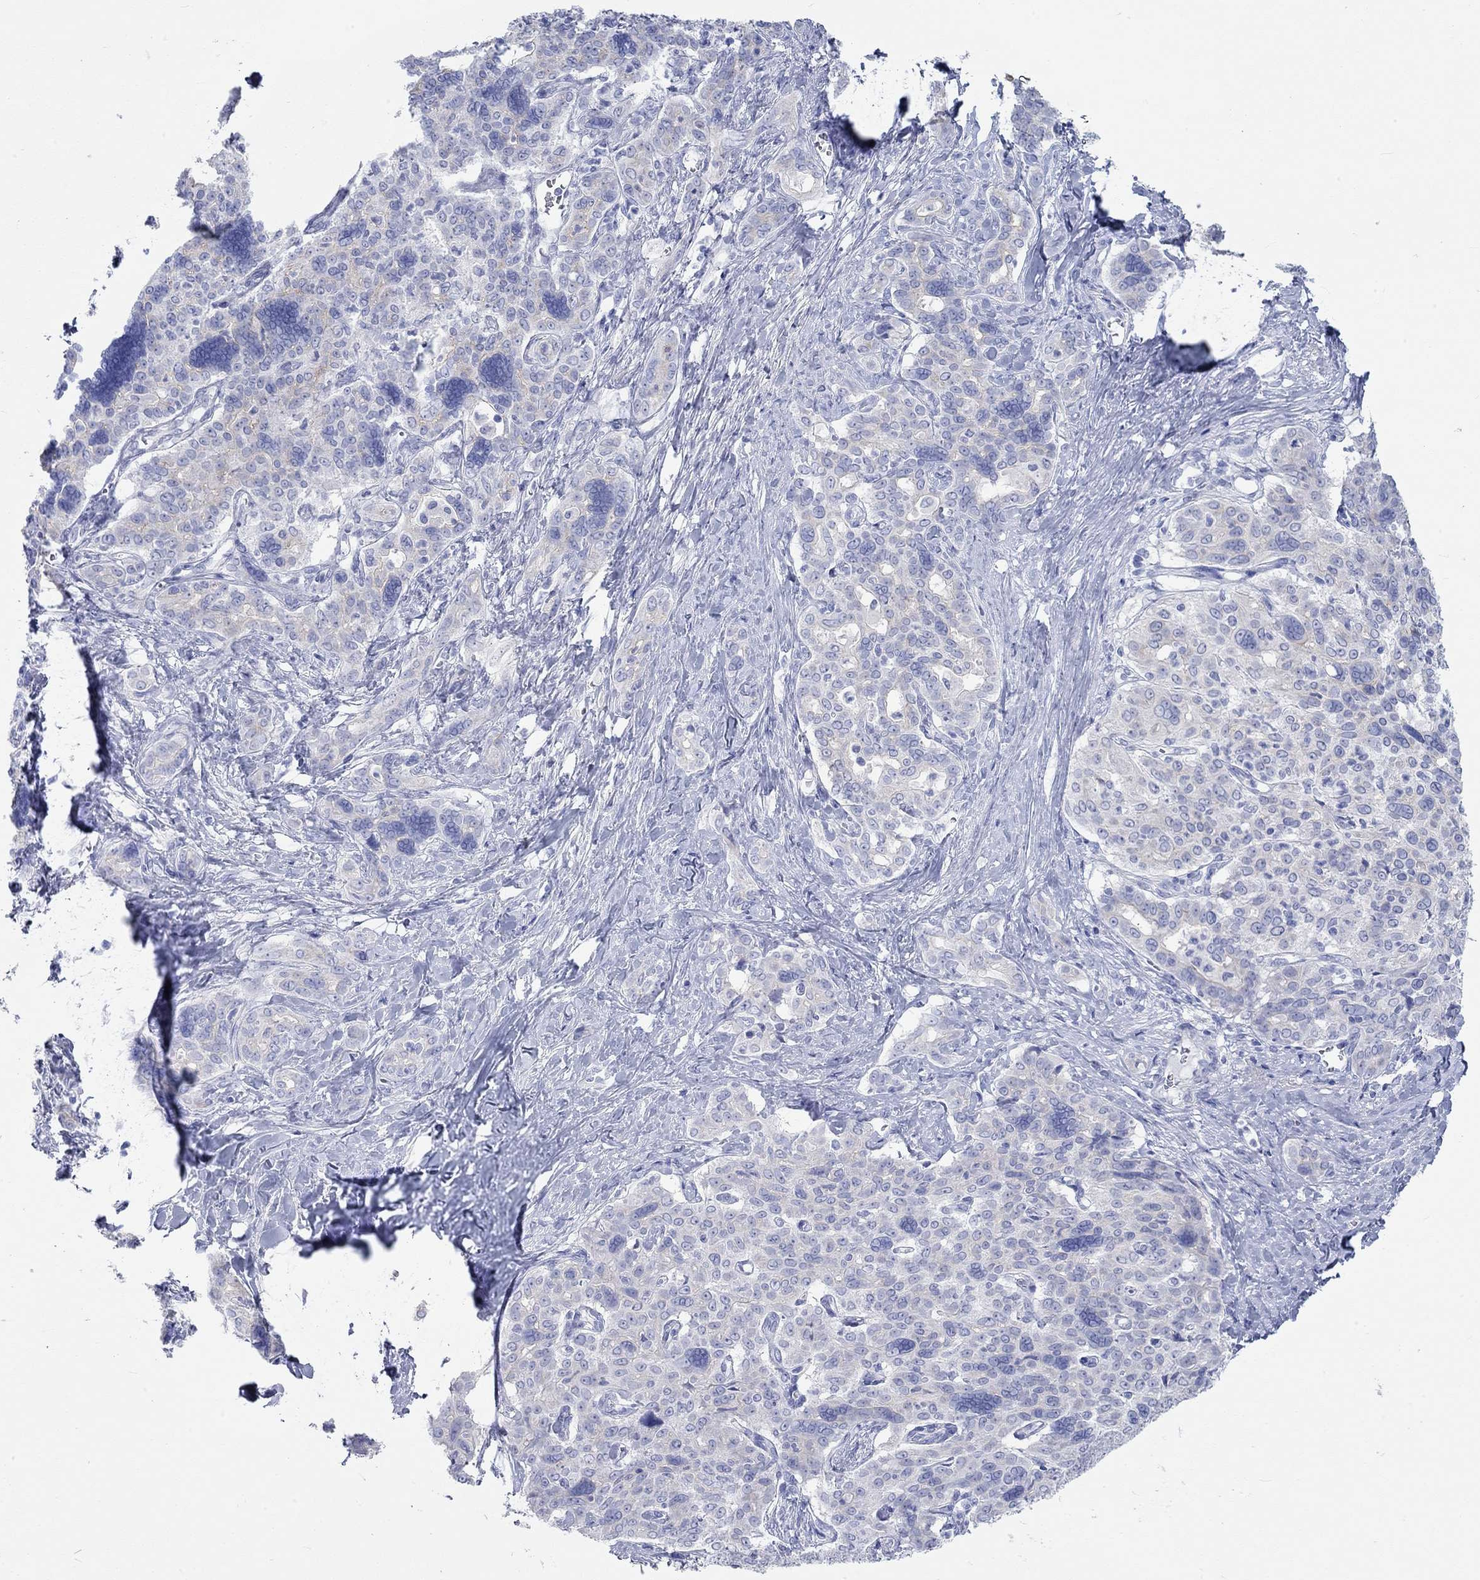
{"staining": {"intensity": "negative", "quantity": "none", "location": "none"}, "tissue": "liver cancer", "cell_type": "Tumor cells", "image_type": "cancer", "snomed": [{"axis": "morphology", "description": "Cholangiocarcinoma"}, {"axis": "topography", "description": "Liver"}], "caption": "Immunohistochemistry of human liver cancer demonstrates no positivity in tumor cells.", "gene": "SPATA9", "patient": {"sex": "female", "age": 47}}